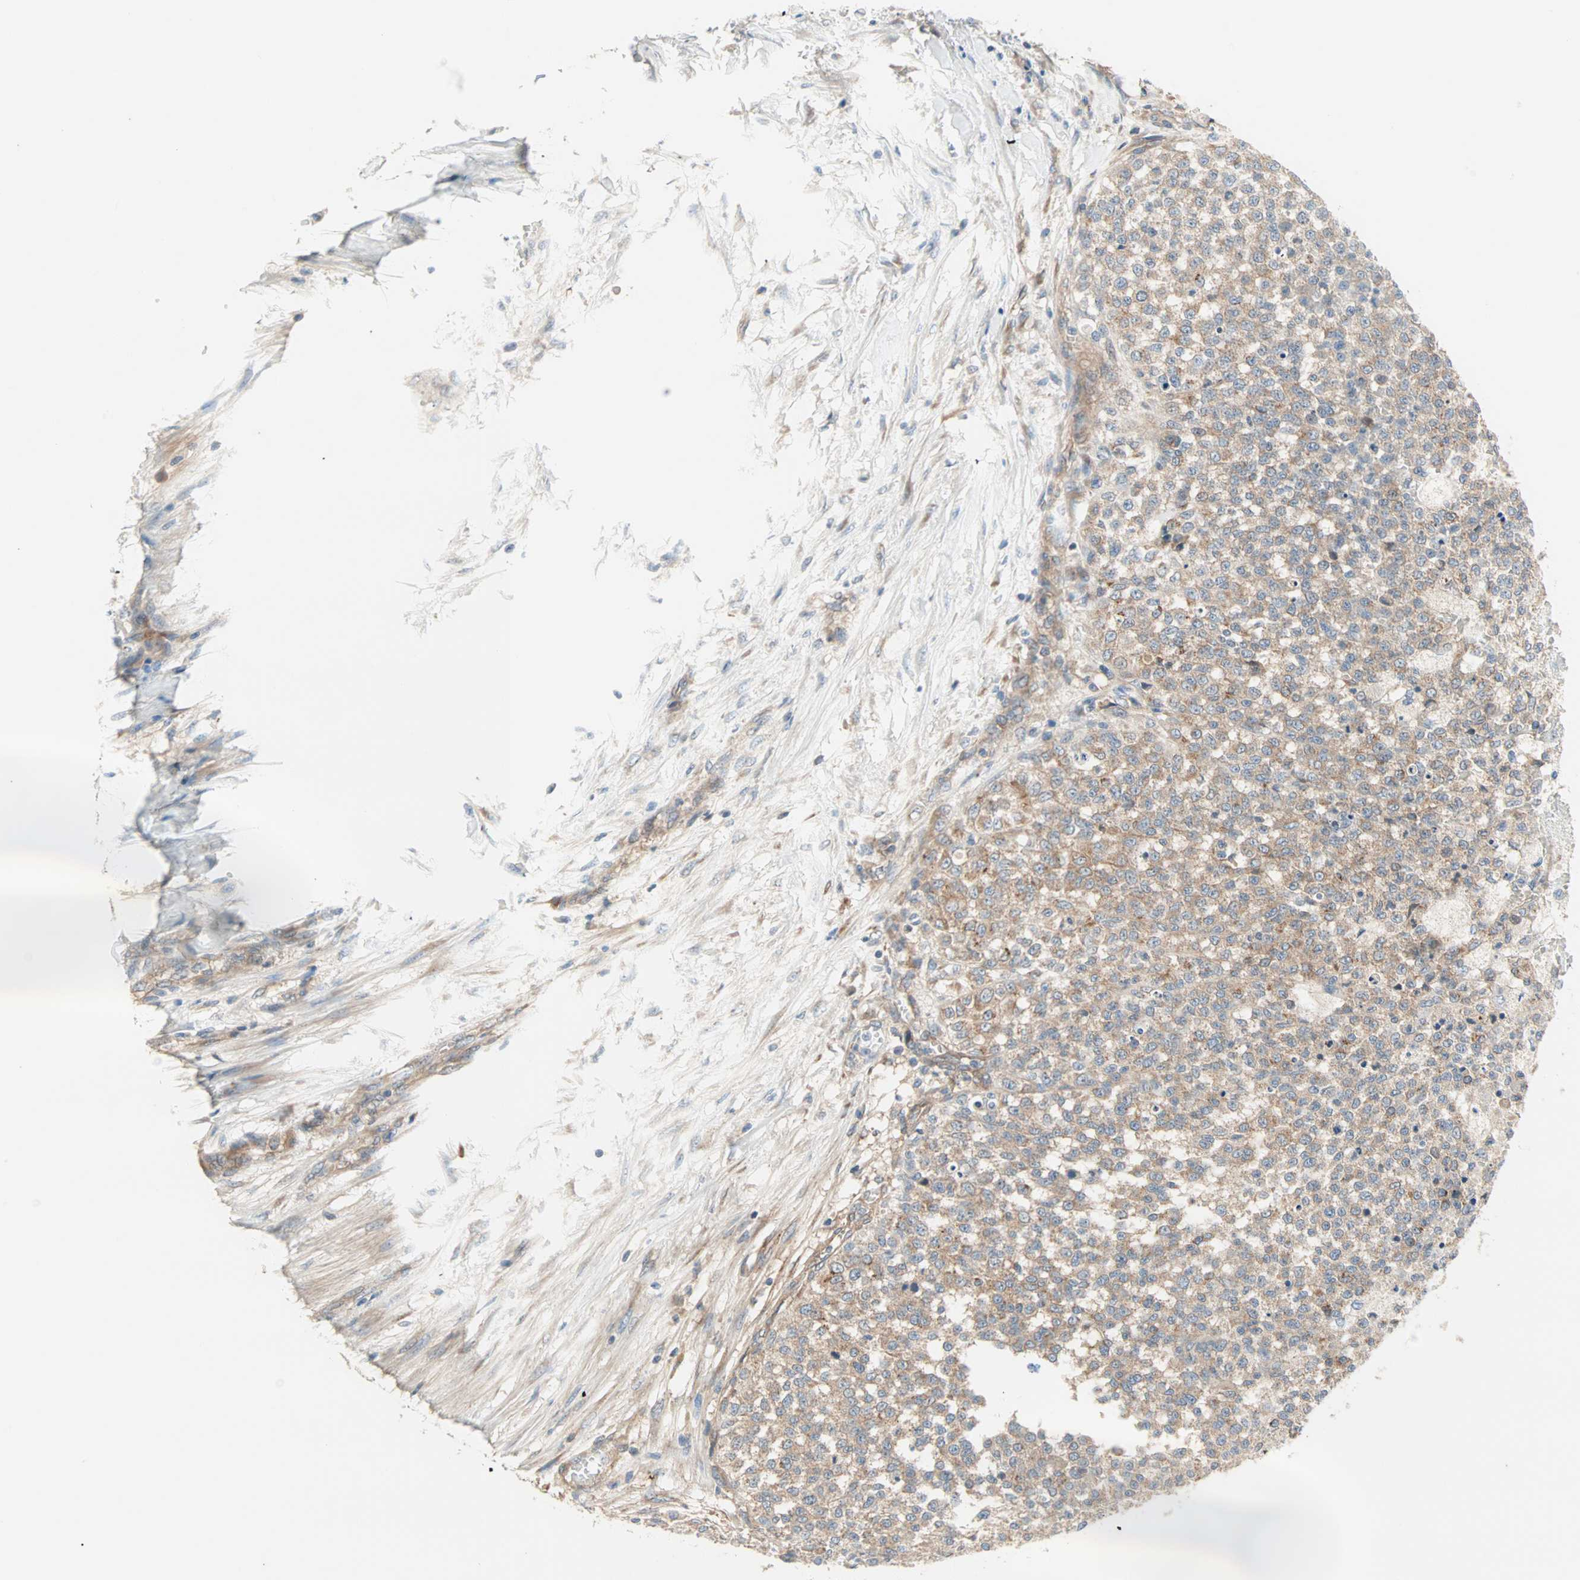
{"staining": {"intensity": "weak", "quantity": "25%-75%", "location": "cytoplasmic/membranous"}, "tissue": "testis cancer", "cell_type": "Tumor cells", "image_type": "cancer", "snomed": [{"axis": "morphology", "description": "Seminoma, NOS"}, {"axis": "topography", "description": "Testis"}], "caption": "Human testis cancer (seminoma) stained with a protein marker displays weak staining in tumor cells.", "gene": "PDE8A", "patient": {"sex": "male", "age": 59}}